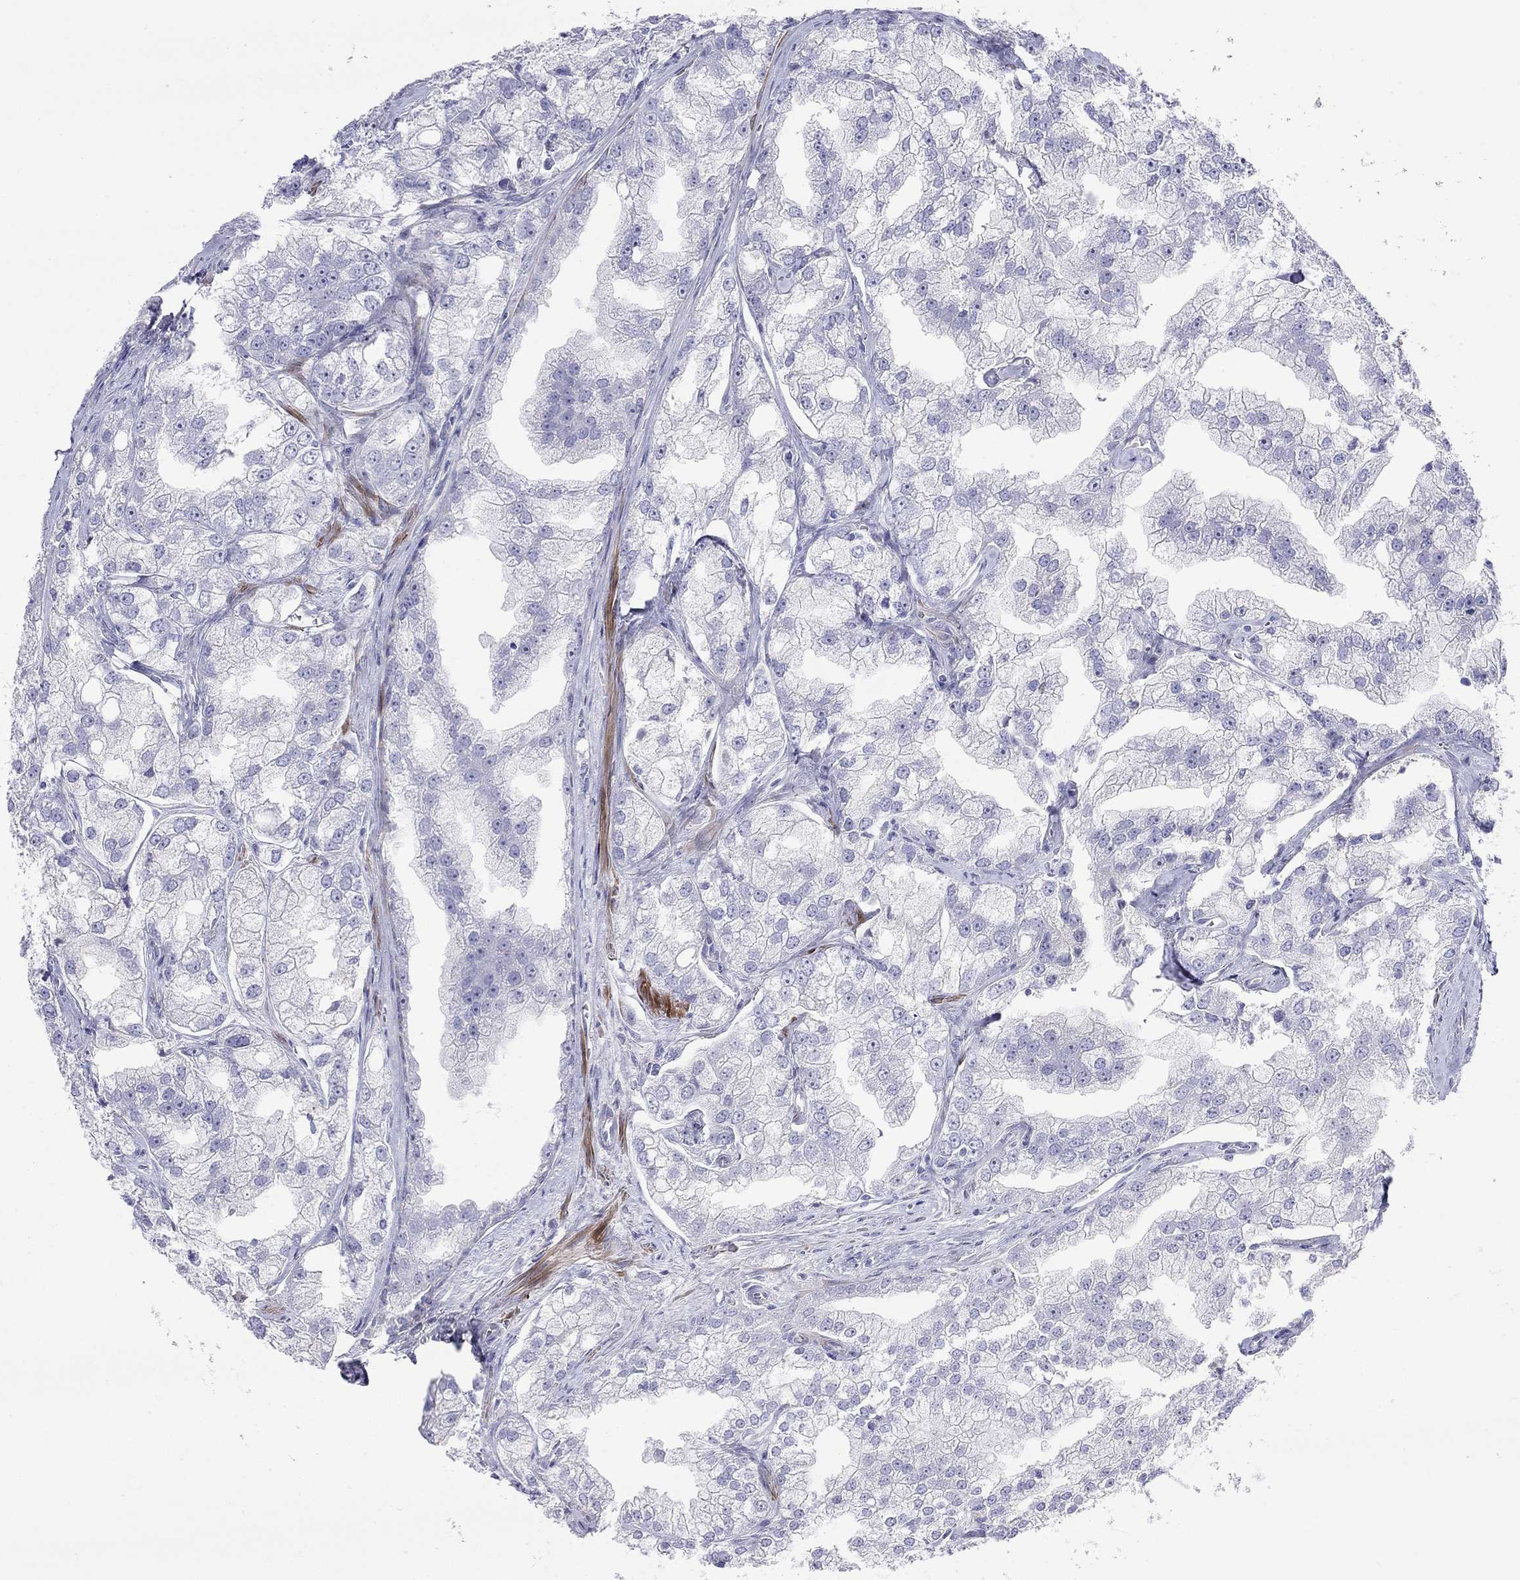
{"staining": {"intensity": "negative", "quantity": "none", "location": "none"}, "tissue": "prostate cancer", "cell_type": "Tumor cells", "image_type": "cancer", "snomed": [{"axis": "morphology", "description": "Adenocarcinoma, NOS"}, {"axis": "topography", "description": "Prostate"}], "caption": "Immunohistochemical staining of human prostate adenocarcinoma shows no significant positivity in tumor cells.", "gene": "CMYA5", "patient": {"sex": "male", "age": 70}}